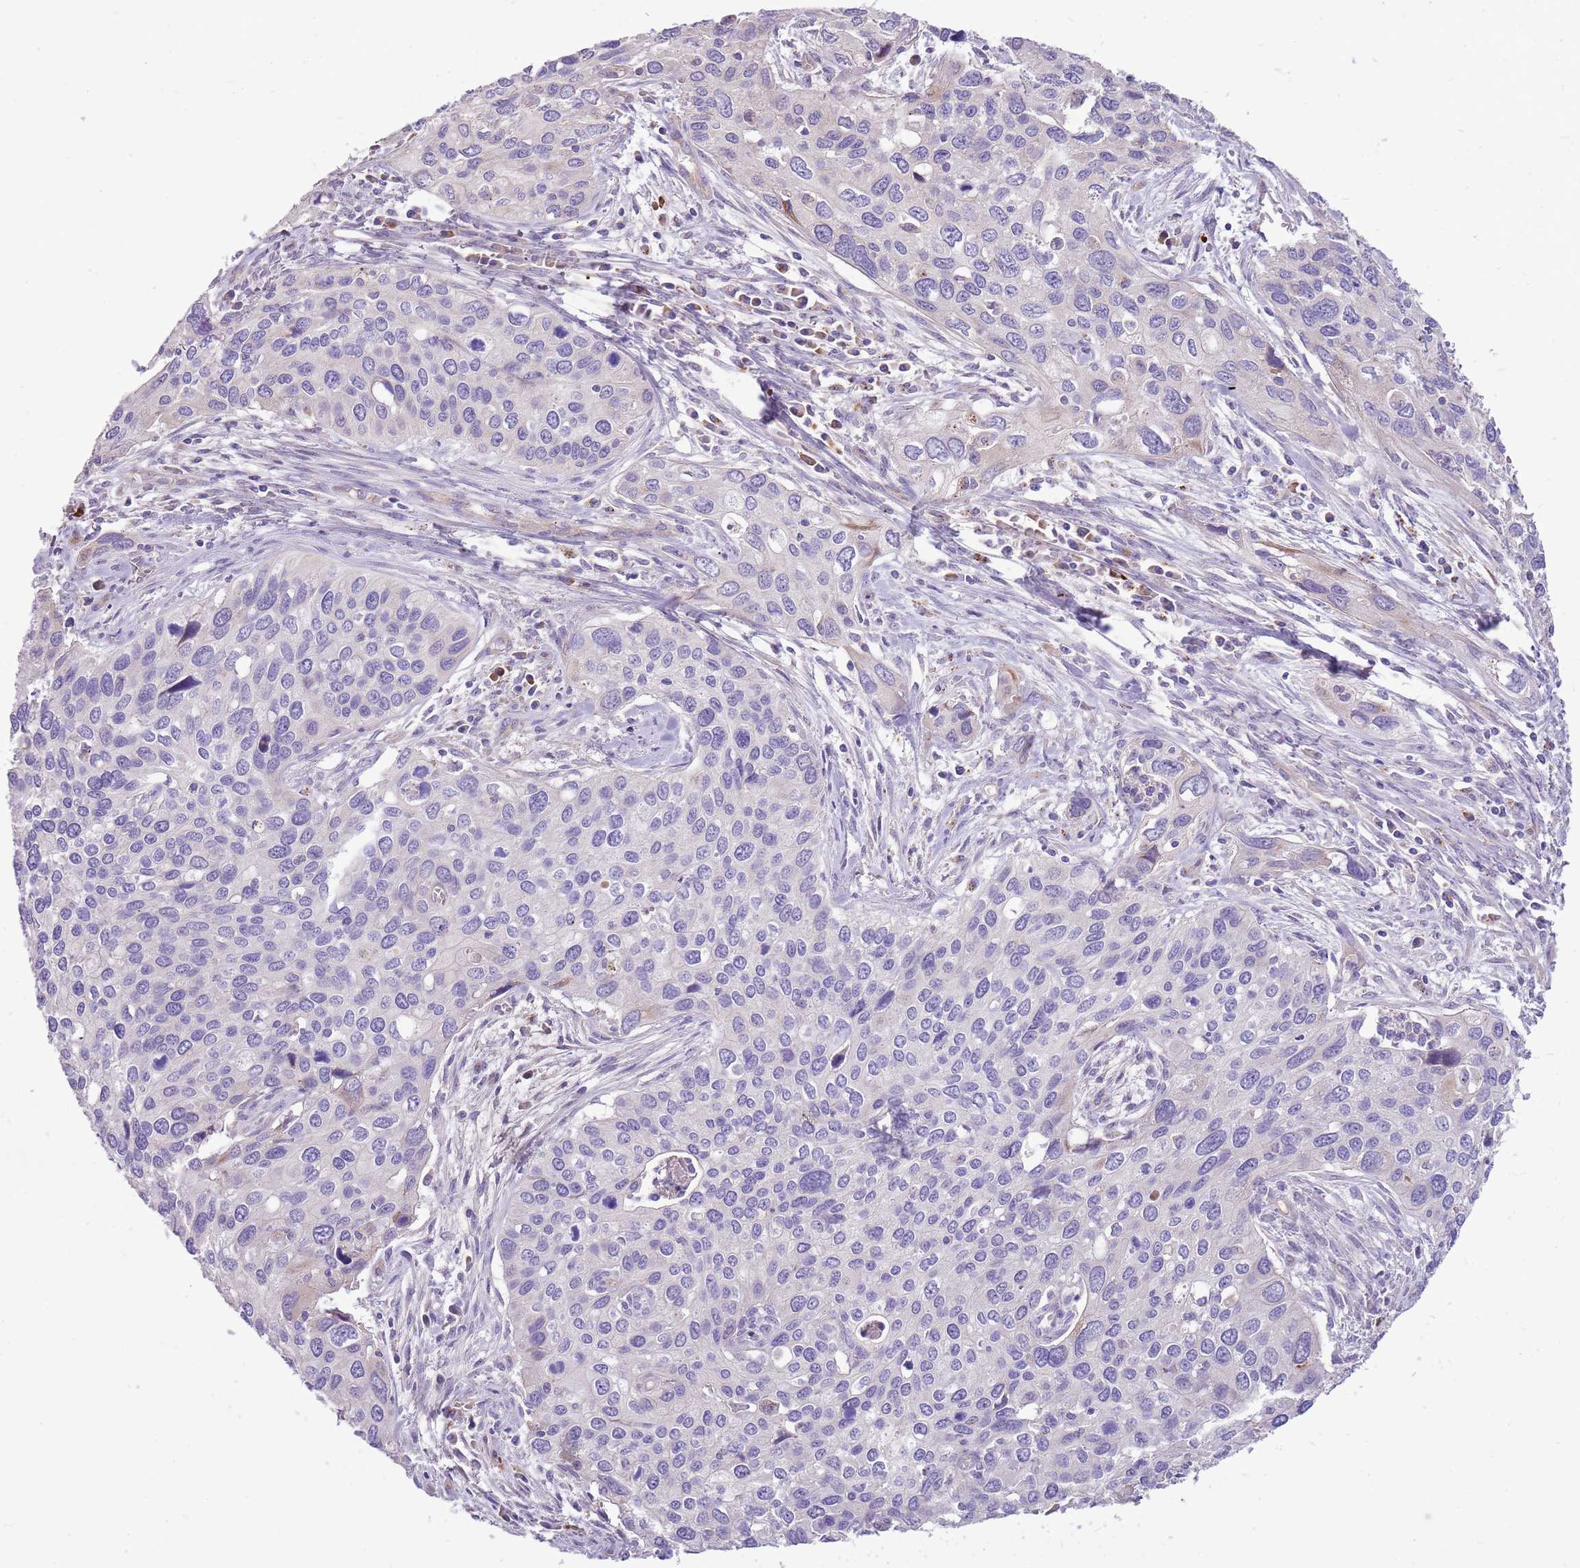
{"staining": {"intensity": "negative", "quantity": "none", "location": "none"}, "tissue": "cervical cancer", "cell_type": "Tumor cells", "image_type": "cancer", "snomed": [{"axis": "morphology", "description": "Squamous cell carcinoma, NOS"}, {"axis": "topography", "description": "Cervix"}], "caption": "Photomicrograph shows no protein expression in tumor cells of cervical squamous cell carcinoma tissue.", "gene": "NTN4", "patient": {"sex": "female", "age": 55}}